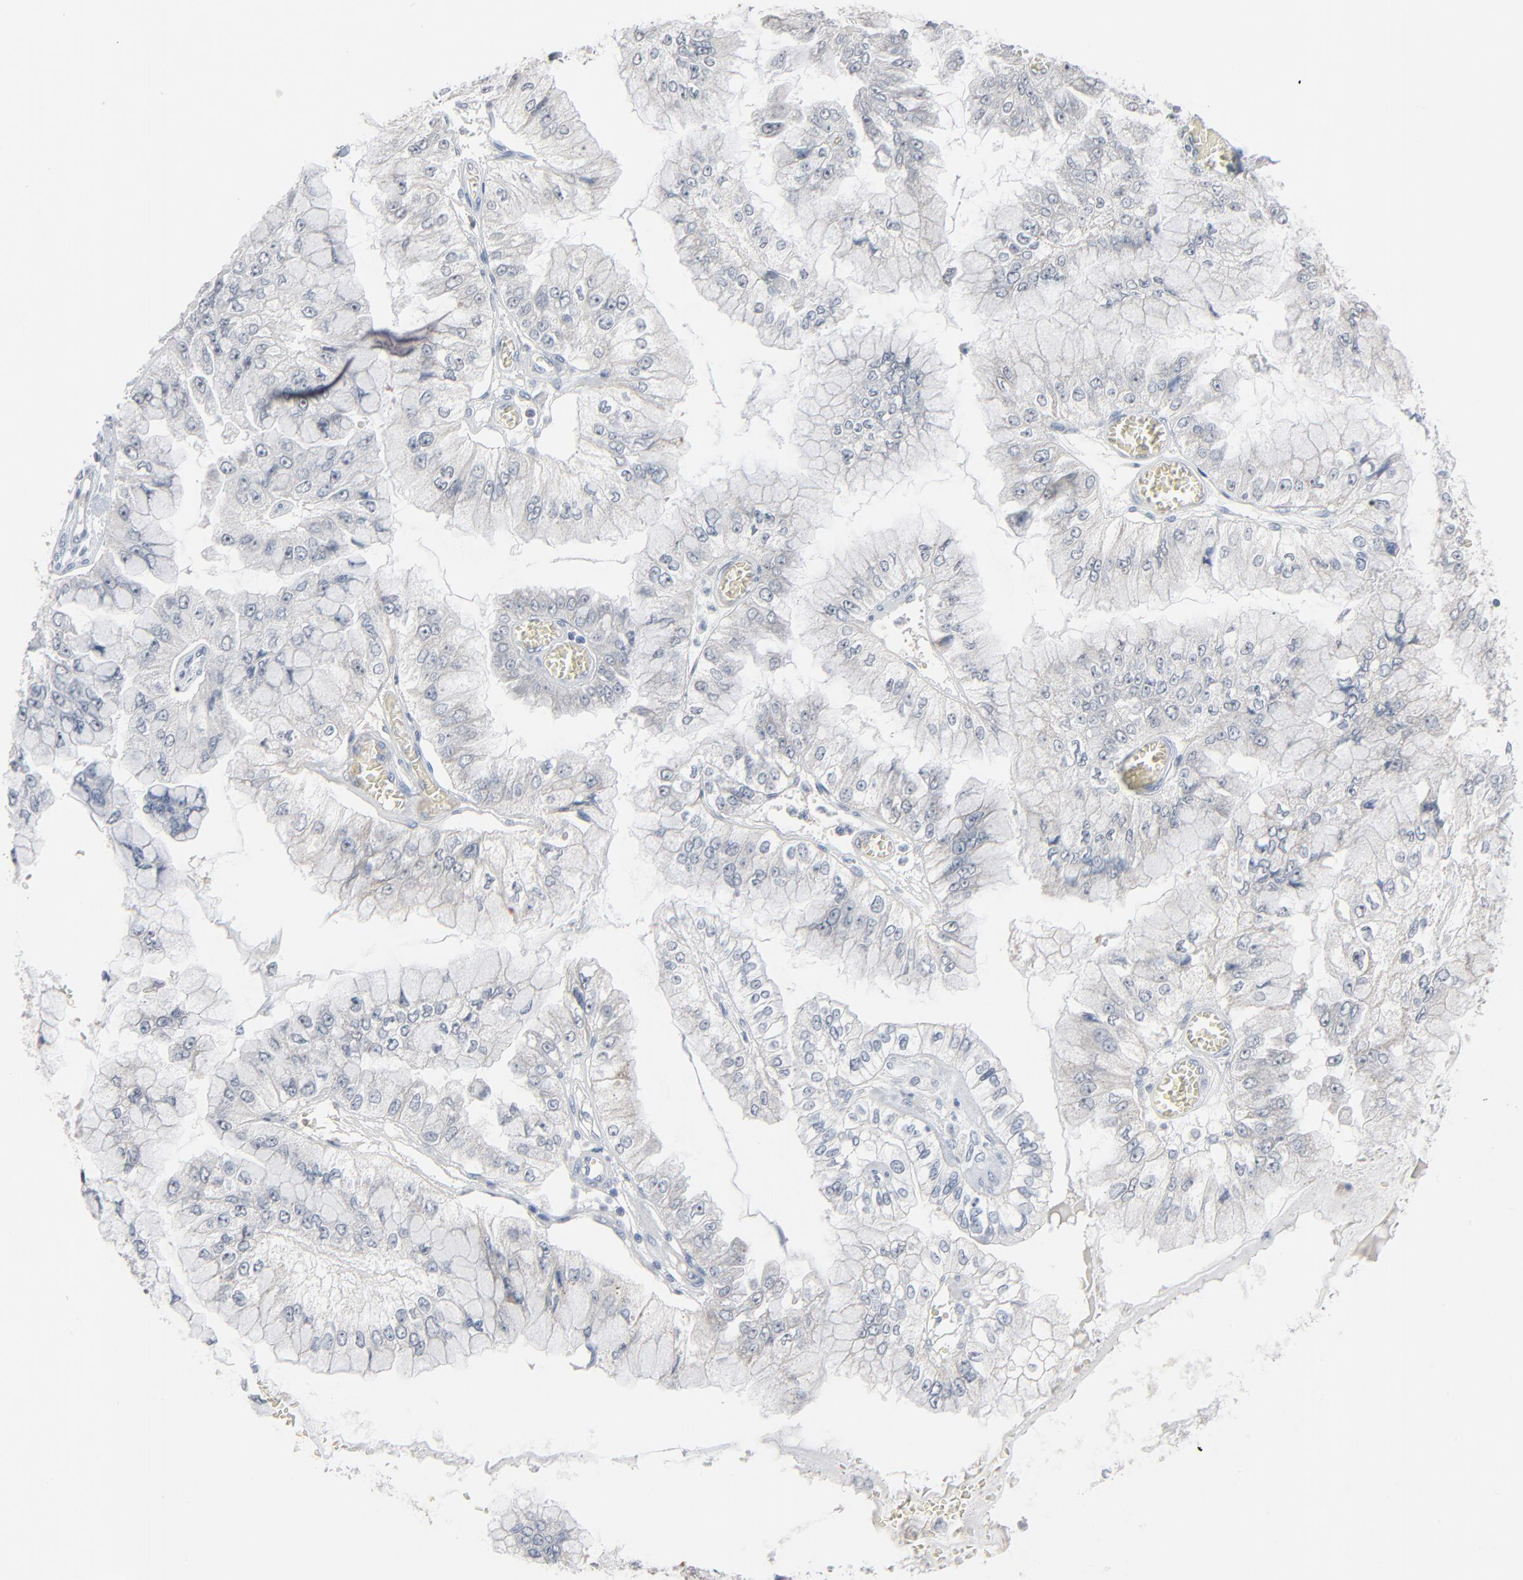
{"staining": {"intensity": "negative", "quantity": "none", "location": "none"}, "tissue": "liver cancer", "cell_type": "Tumor cells", "image_type": "cancer", "snomed": [{"axis": "morphology", "description": "Cholangiocarcinoma"}, {"axis": "topography", "description": "Liver"}], "caption": "This is an IHC micrograph of liver cancer. There is no expression in tumor cells.", "gene": "SAGE1", "patient": {"sex": "female", "age": 79}}